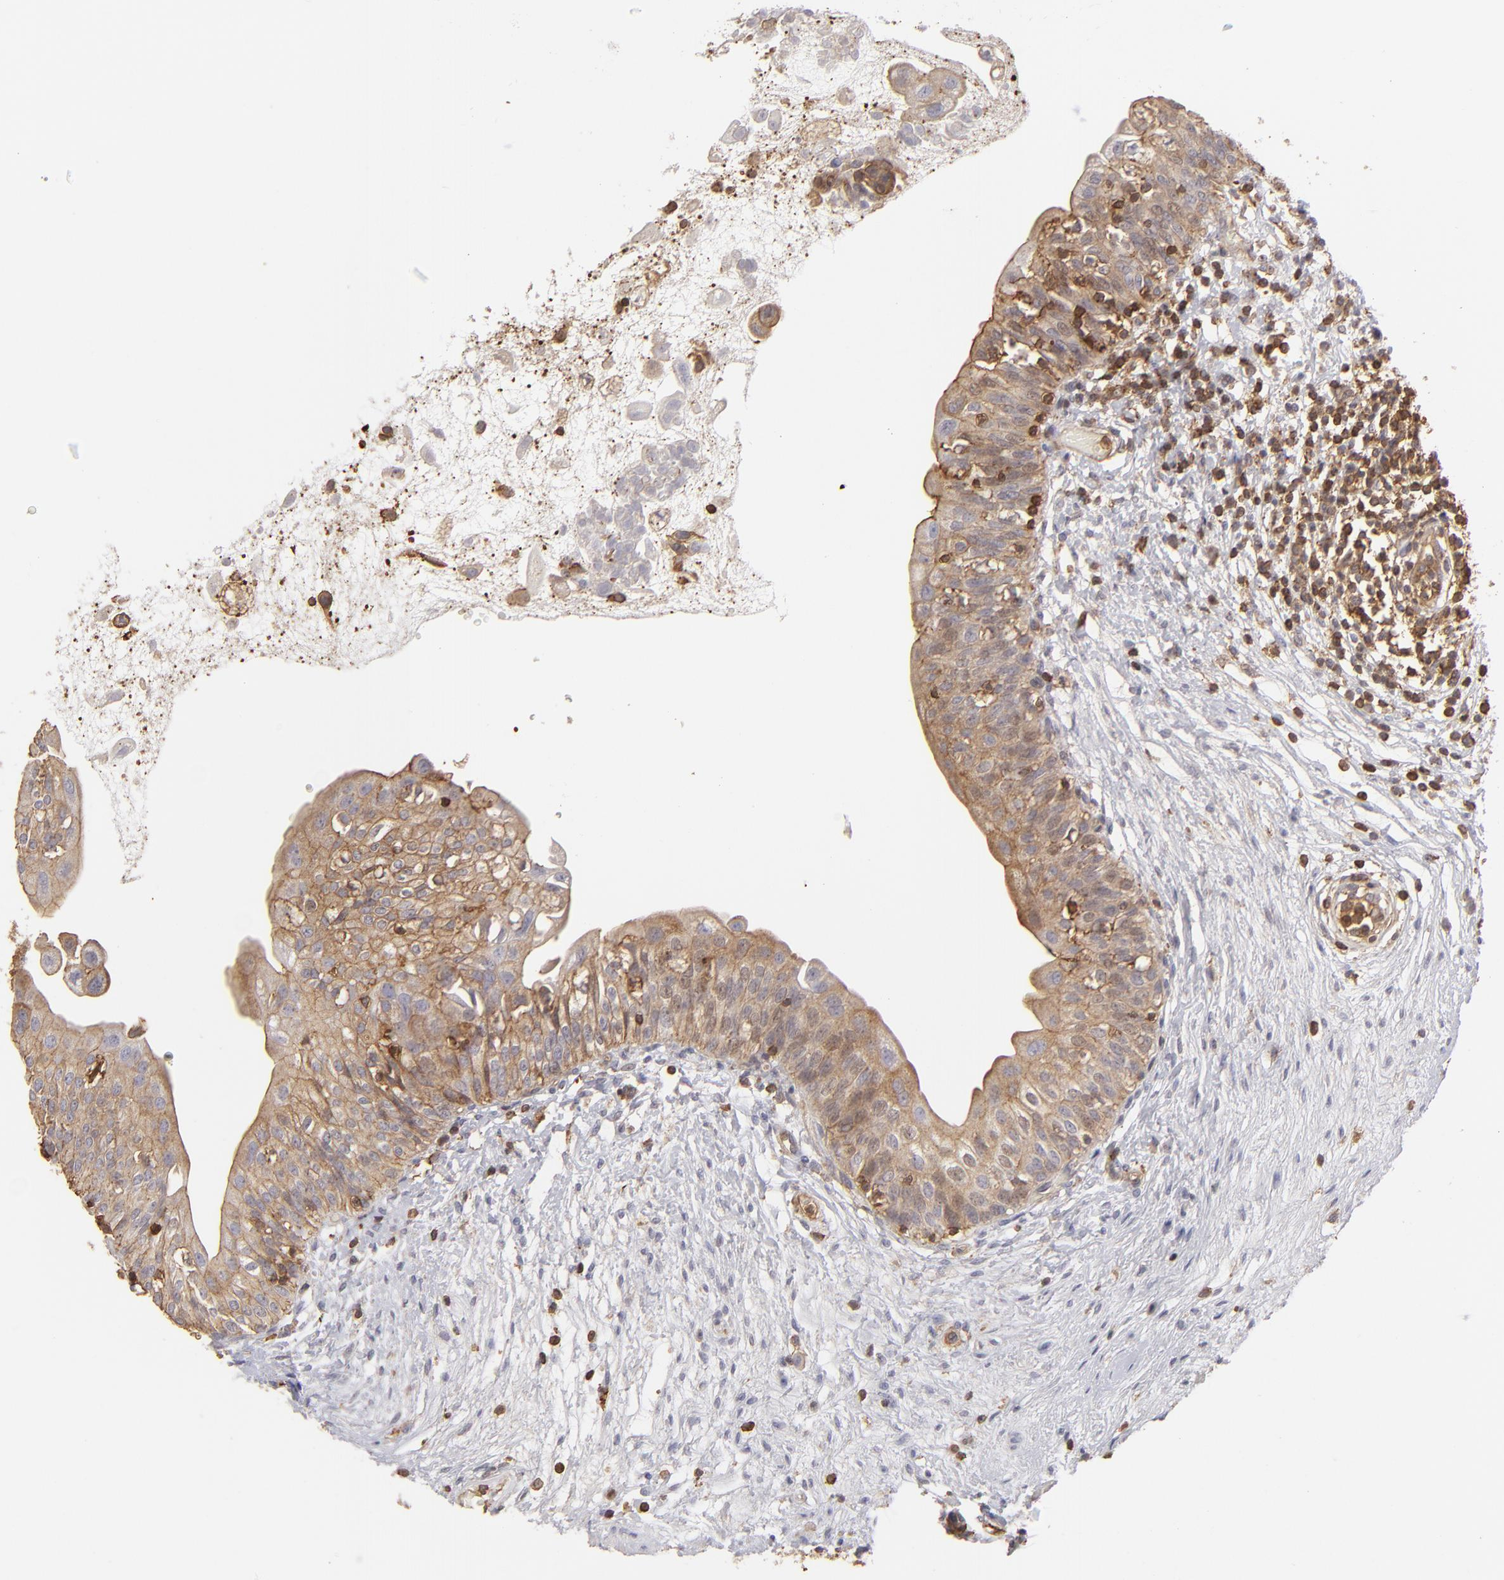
{"staining": {"intensity": "moderate", "quantity": ">75%", "location": "cytoplasmic/membranous"}, "tissue": "urinary bladder", "cell_type": "Urothelial cells", "image_type": "normal", "snomed": [{"axis": "morphology", "description": "Normal tissue, NOS"}, {"axis": "topography", "description": "Urinary bladder"}], "caption": "Urothelial cells reveal medium levels of moderate cytoplasmic/membranous expression in approximately >75% of cells in normal human urinary bladder. Immunohistochemistry stains the protein of interest in brown and the nuclei are stained blue.", "gene": "ACTB", "patient": {"sex": "female", "age": 55}}